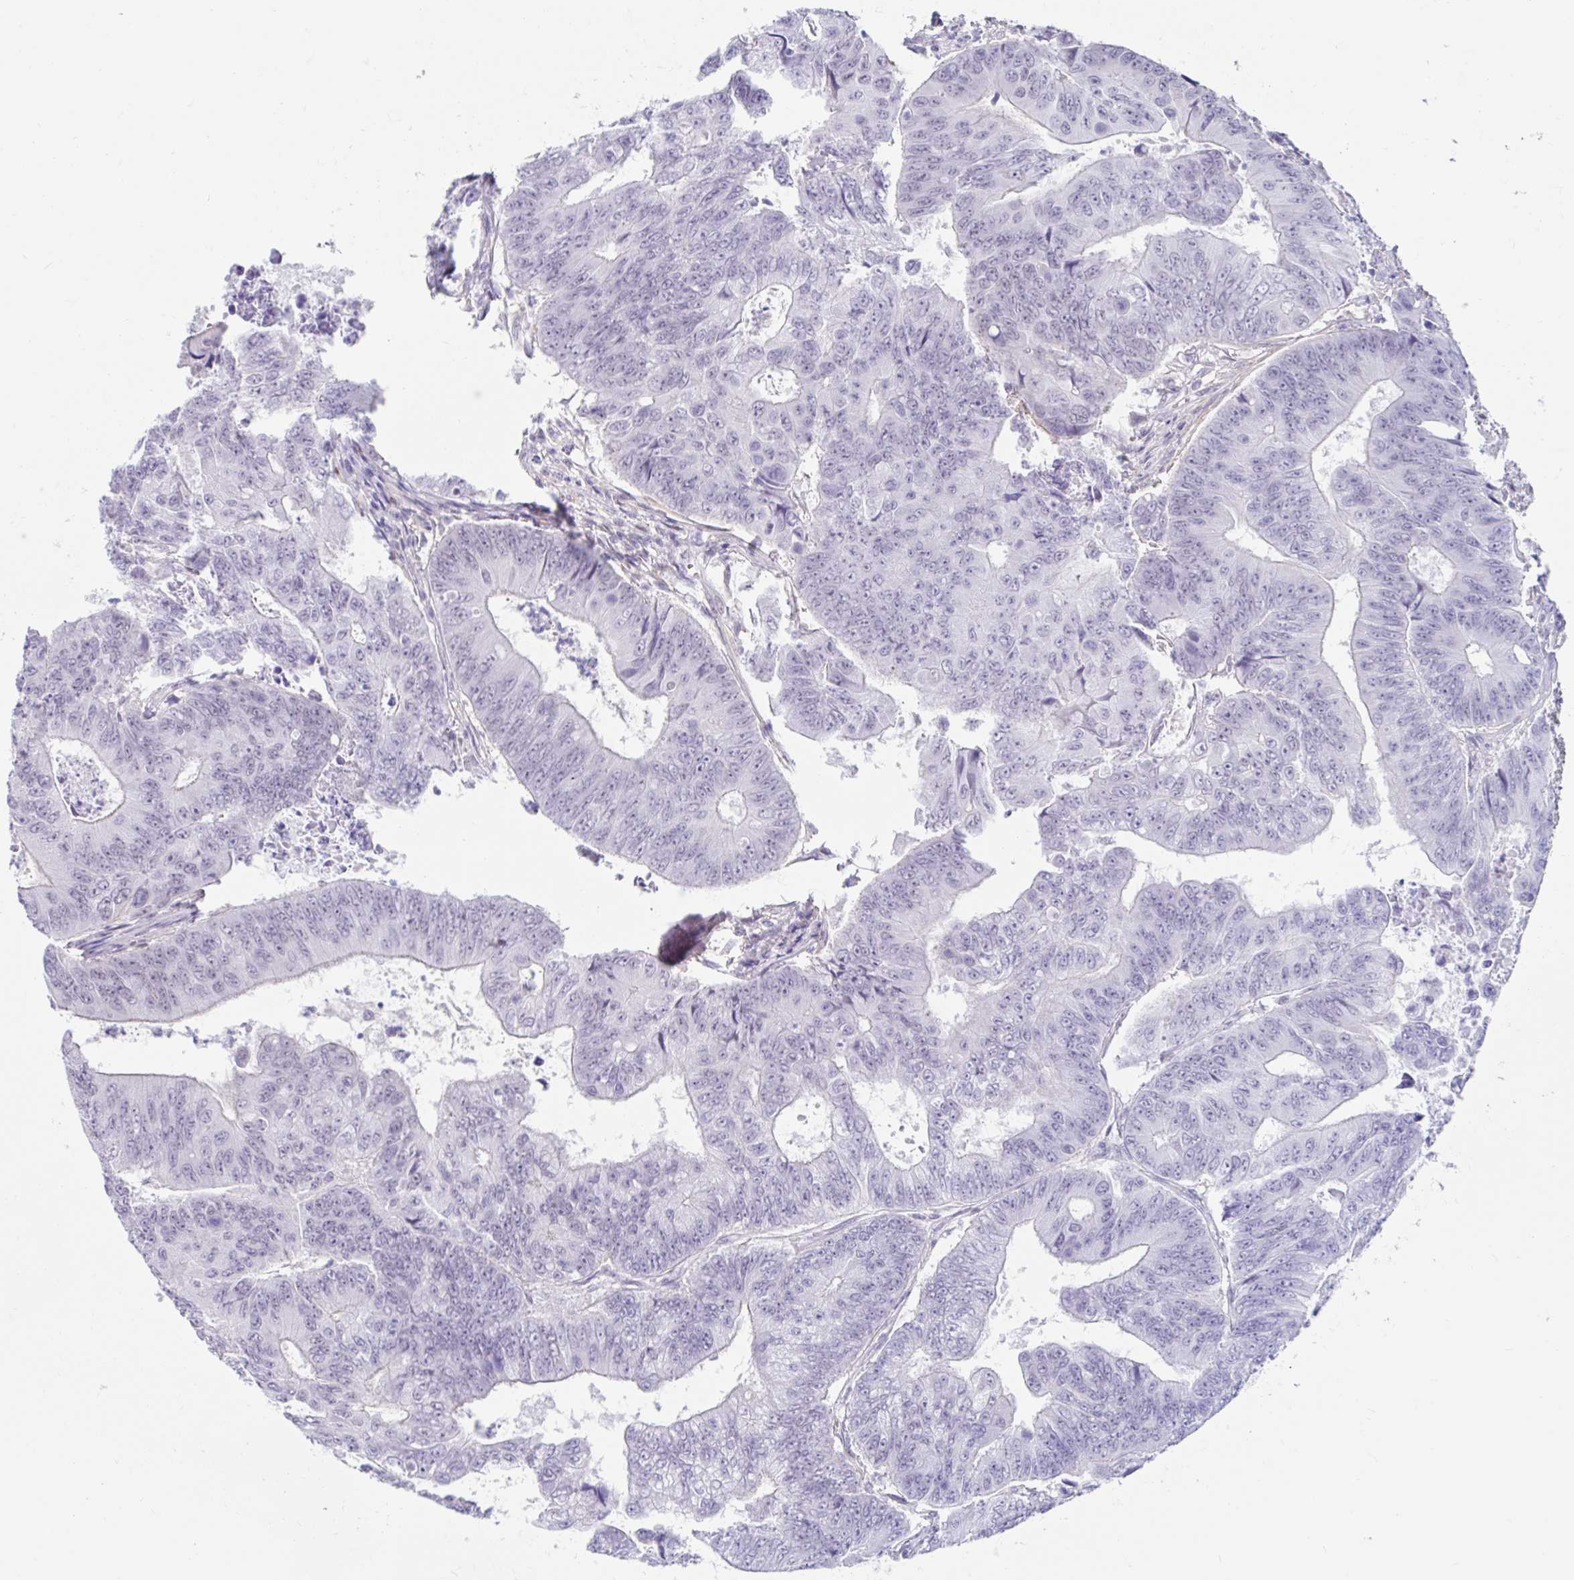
{"staining": {"intensity": "negative", "quantity": "none", "location": "none"}, "tissue": "colorectal cancer", "cell_type": "Tumor cells", "image_type": "cancer", "snomed": [{"axis": "morphology", "description": "Adenocarcinoma, NOS"}, {"axis": "topography", "description": "Colon"}], "caption": "Colorectal cancer (adenocarcinoma) stained for a protein using immunohistochemistry (IHC) shows no positivity tumor cells.", "gene": "DCAF17", "patient": {"sex": "female", "age": 48}}